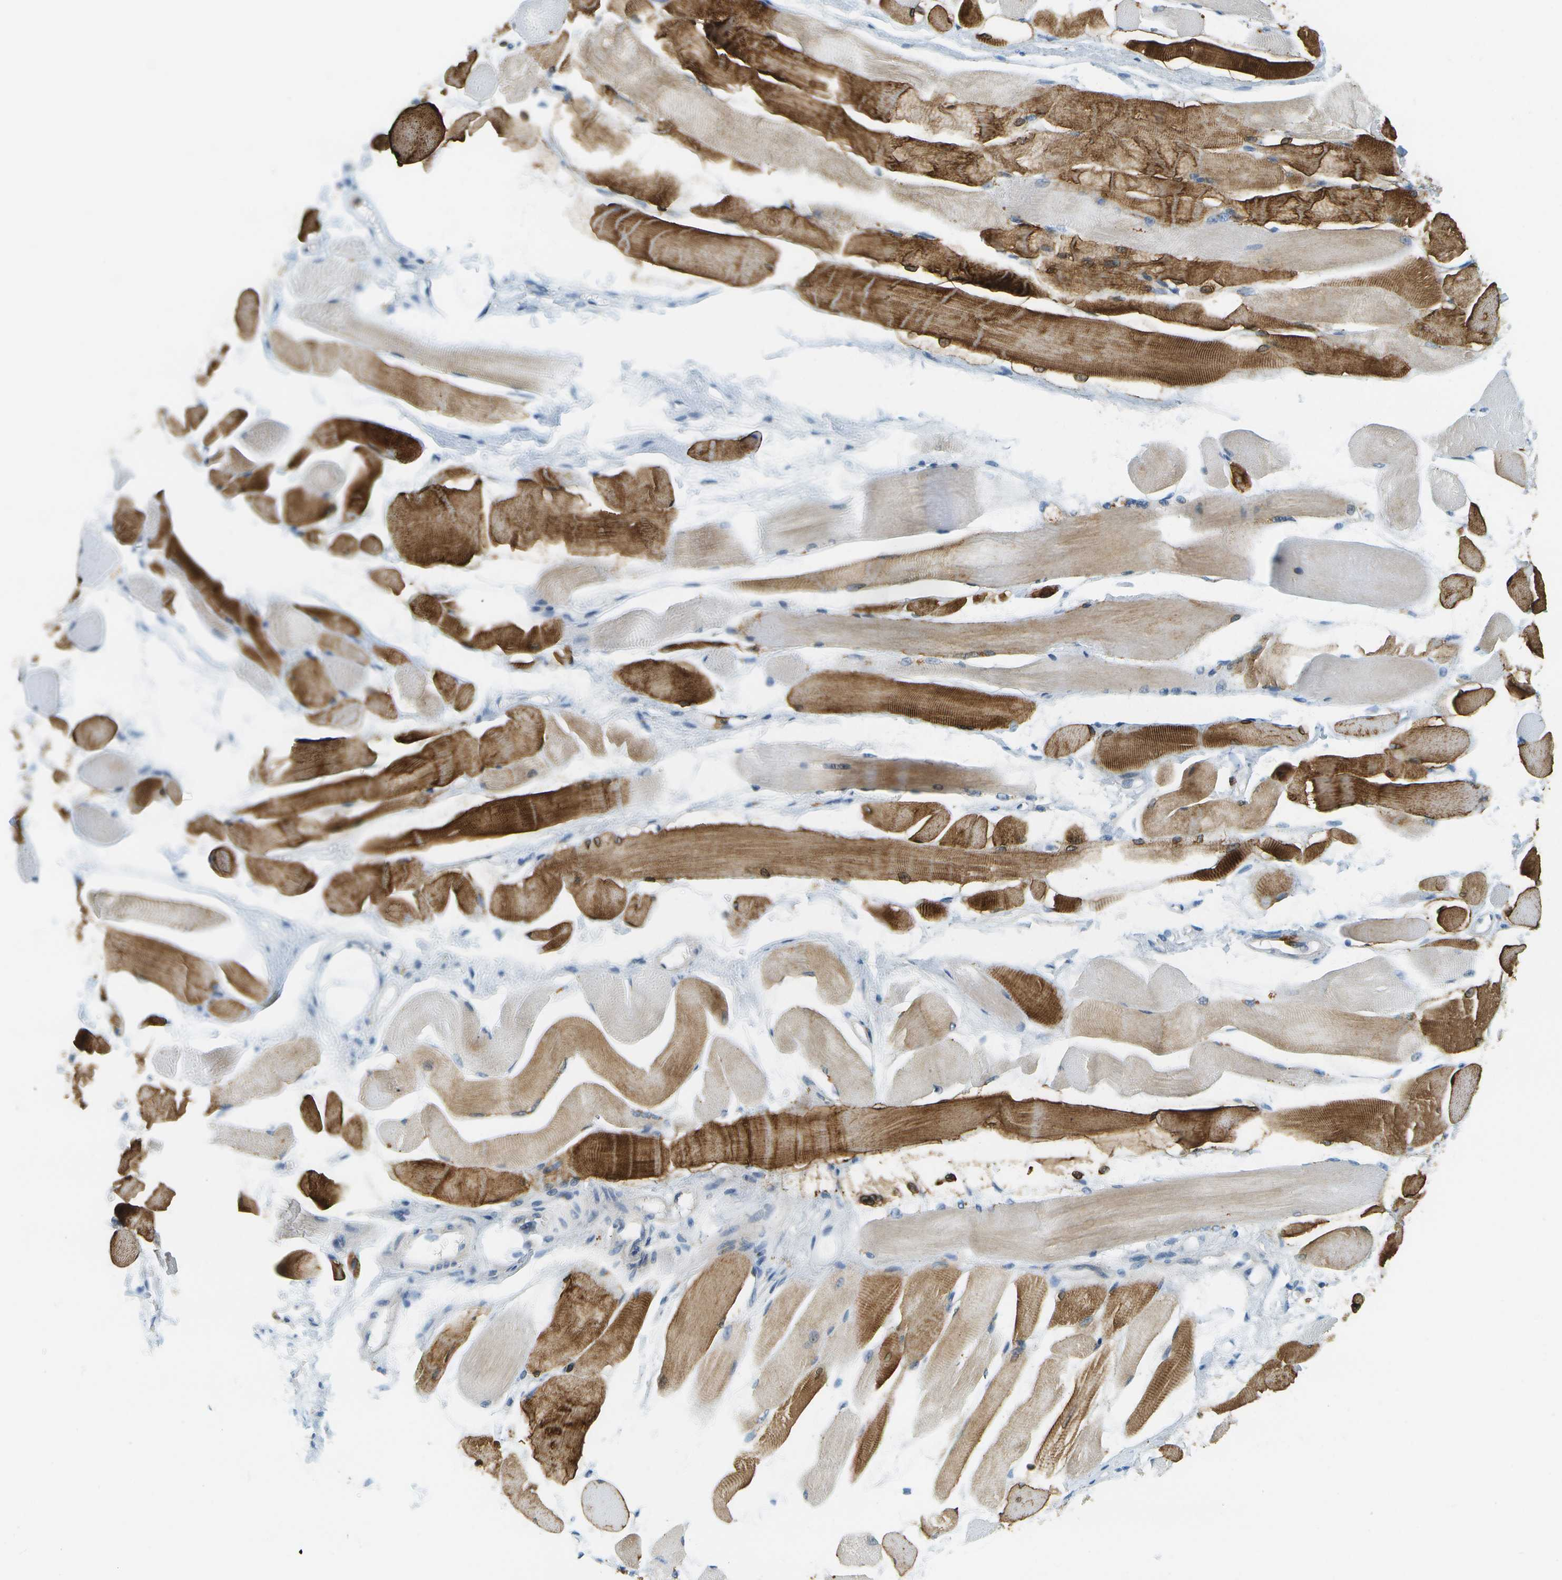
{"staining": {"intensity": "strong", "quantity": "25%-75%", "location": "cytoplasmic/membranous"}, "tissue": "skeletal muscle", "cell_type": "Myocytes", "image_type": "normal", "snomed": [{"axis": "morphology", "description": "Normal tissue, NOS"}, {"axis": "topography", "description": "Skeletal muscle"}, {"axis": "topography", "description": "Peripheral nerve tissue"}], "caption": "This photomicrograph shows immunohistochemistry (IHC) staining of normal skeletal muscle, with high strong cytoplasmic/membranous positivity in approximately 25%-75% of myocytes.", "gene": "RASGRP2", "patient": {"sex": "female", "age": 84}}